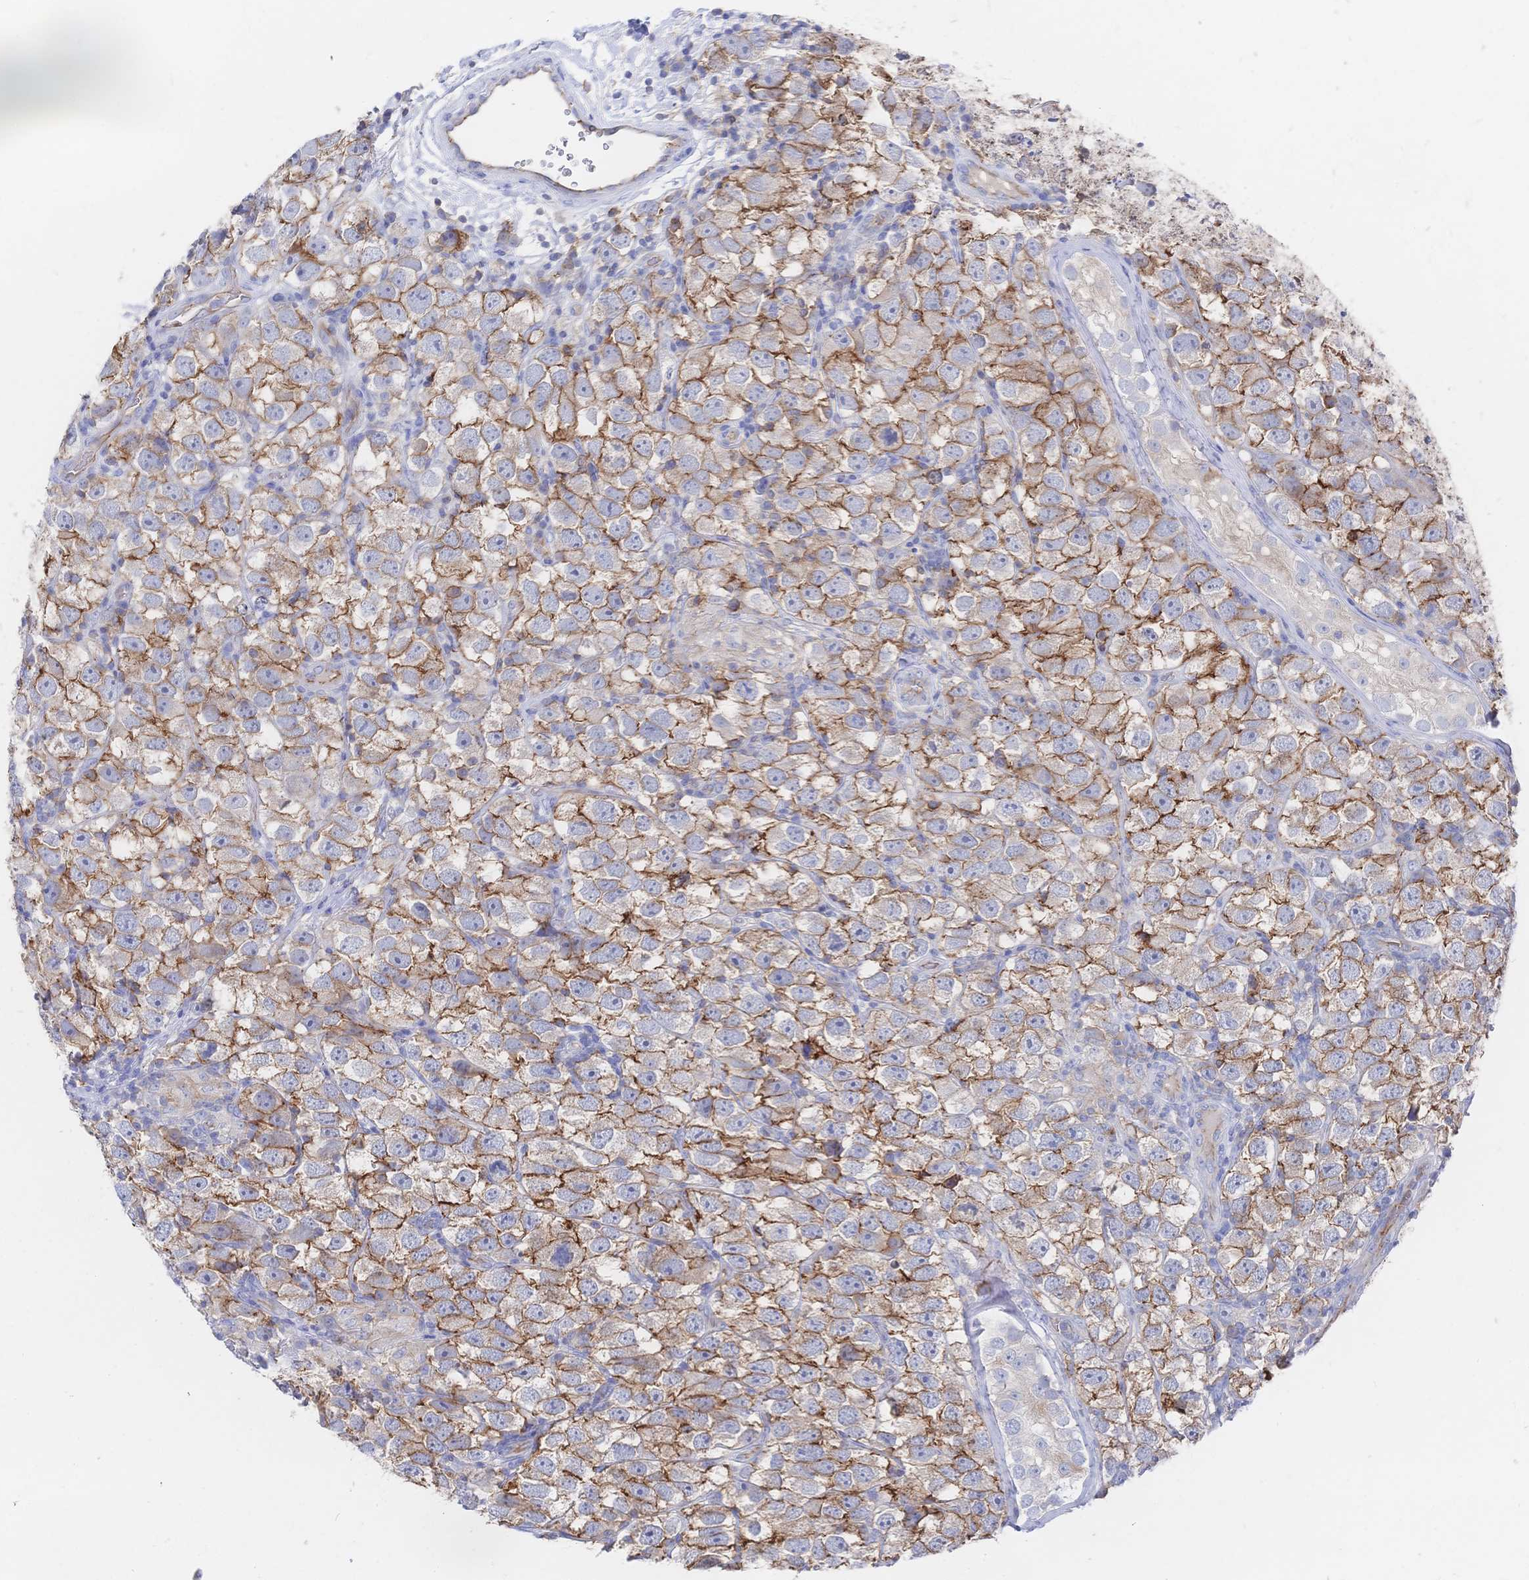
{"staining": {"intensity": "moderate", "quantity": ">75%", "location": "cytoplasmic/membranous"}, "tissue": "testis cancer", "cell_type": "Tumor cells", "image_type": "cancer", "snomed": [{"axis": "morphology", "description": "Seminoma, NOS"}, {"axis": "topography", "description": "Testis"}], "caption": "Immunohistochemistry micrograph of human testis seminoma stained for a protein (brown), which shows medium levels of moderate cytoplasmic/membranous positivity in approximately >75% of tumor cells.", "gene": "F11R", "patient": {"sex": "male", "age": 26}}